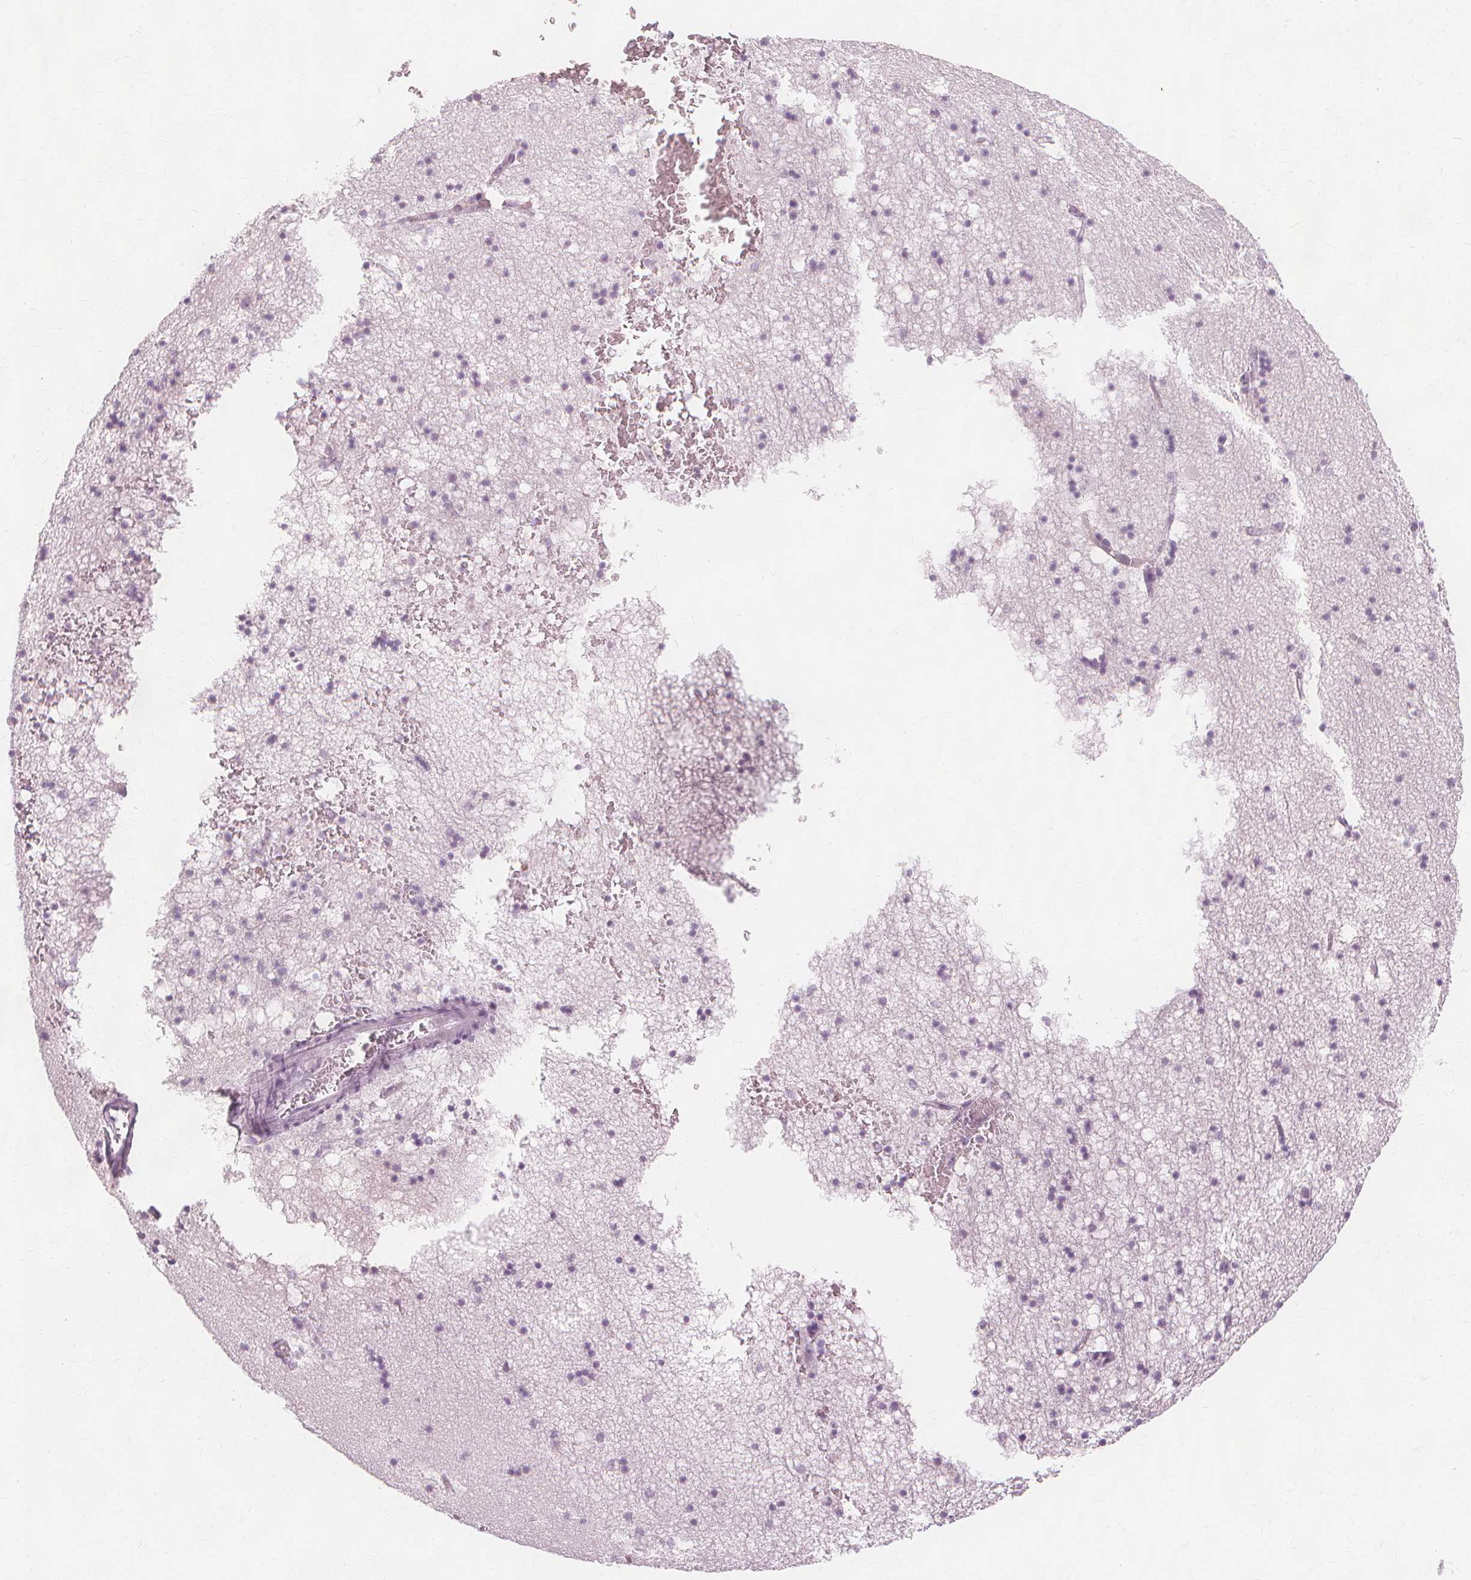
{"staining": {"intensity": "negative", "quantity": "none", "location": "none"}, "tissue": "hippocampus", "cell_type": "Glial cells", "image_type": "normal", "snomed": [{"axis": "morphology", "description": "Normal tissue, NOS"}, {"axis": "topography", "description": "Hippocampus"}], "caption": "Protein analysis of benign hippocampus exhibits no significant positivity in glial cells.", "gene": "TFF1", "patient": {"sex": "male", "age": 58}}